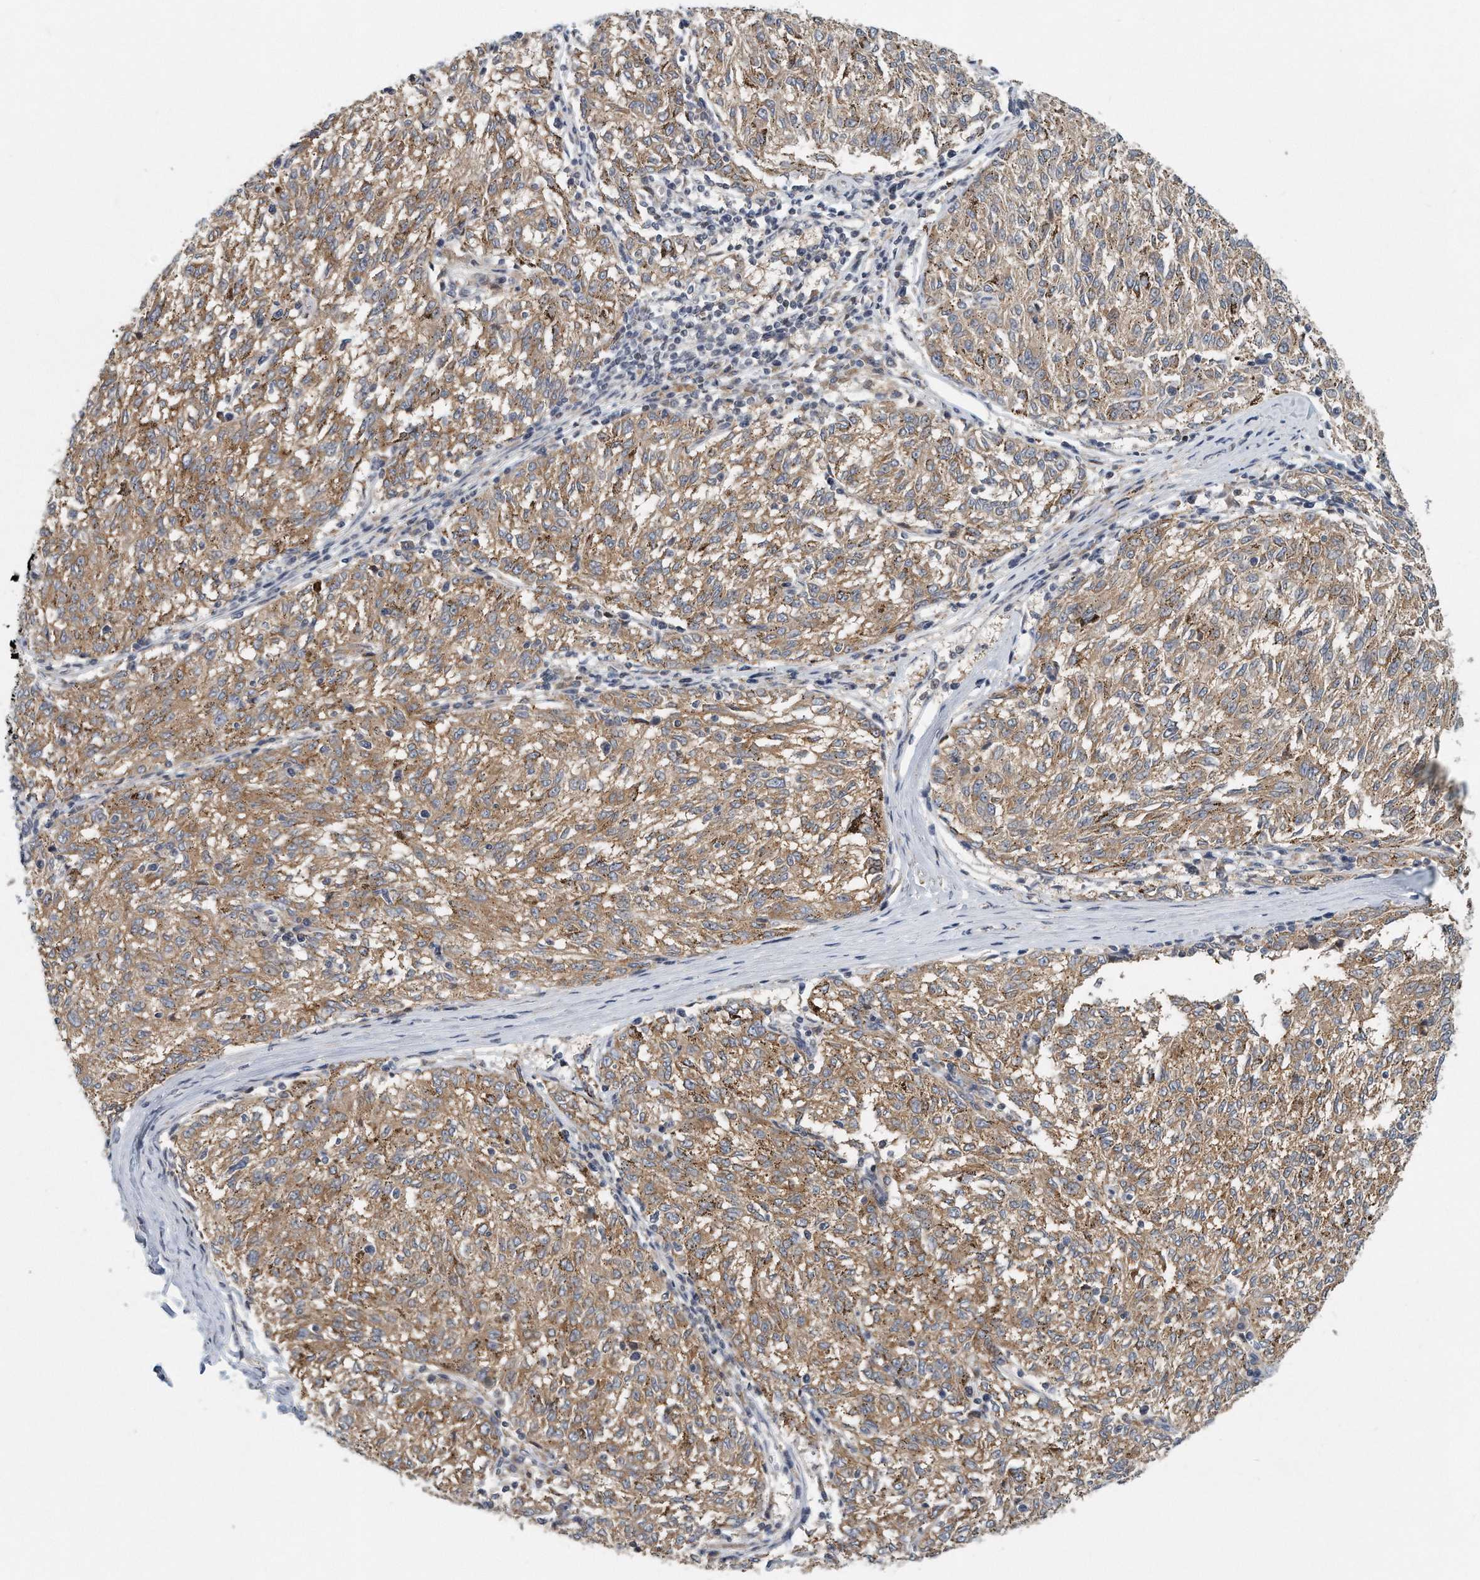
{"staining": {"intensity": "moderate", "quantity": ">75%", "location": "cytoplasmic/membranous"}, "tissue": "melanoma", "cell_type": "Tumor cells", "image_type": "cancer", "snomed": [{"axis": "morphology", "description": "Malignant melanoma, NOS"}, {"axis": "topography", "description": "Skin"}], "caption": "Tumor cells show medium levels of moderate cytoplasmic/membranous positivity in about >75% of cells in human malignant melanoma.", "gene": "VLDLR", "patient": {"sex": "female", "age": 72}}